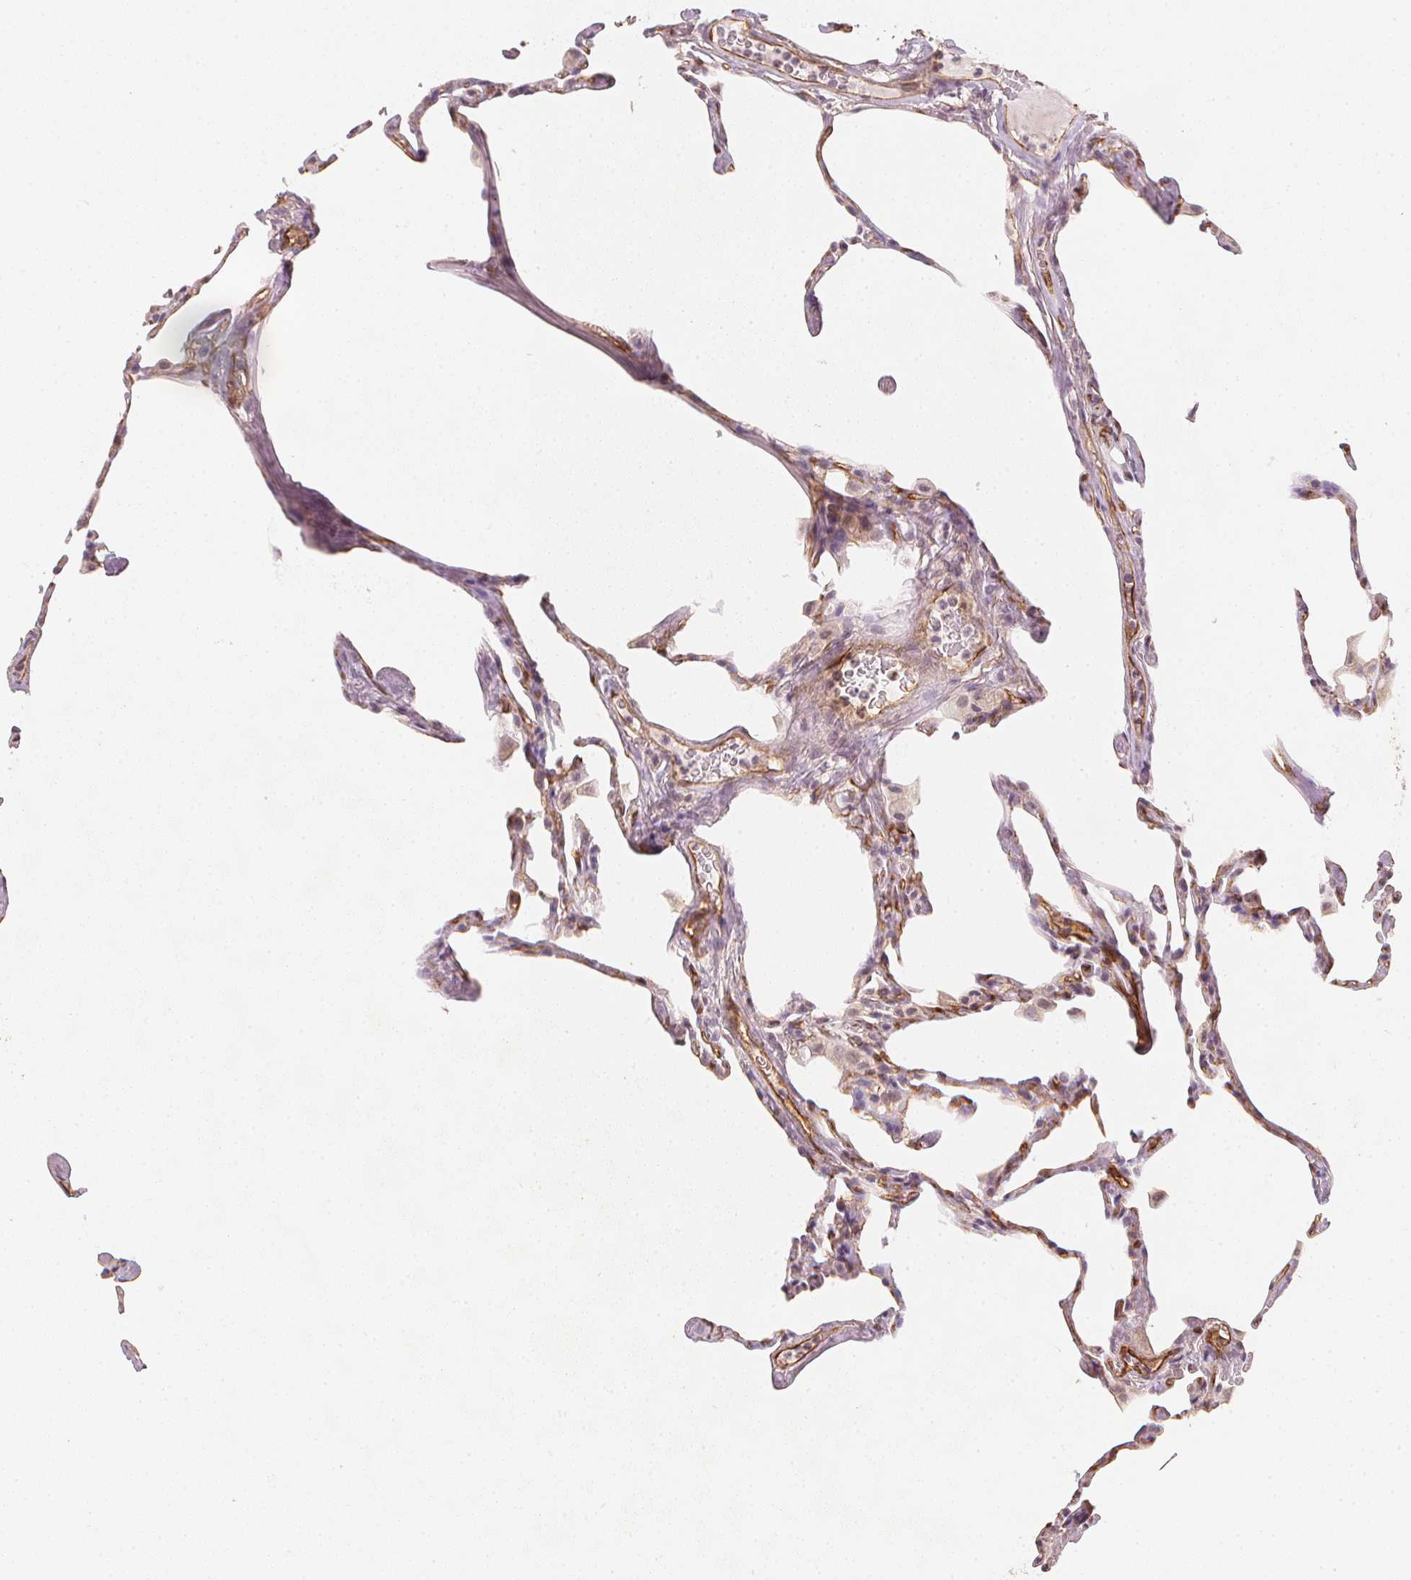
{"staining": {"intensity": "negative", "quantity": "none", "location": "none"}, "tissue": "lung", "cell_type": "Alveolar cells", "image_type": "normal", "snomed": [{"axis": "morphology", "description": "Normal tissue, NOS"}, {"axis": "topography", "description": "Lung"}], "caption": "Immunohistochemical staining of normal lung reveals no significant positivity in alveolar cells.", "gene": "CIB1", "patient": {"sex": "male", "age": 65}}